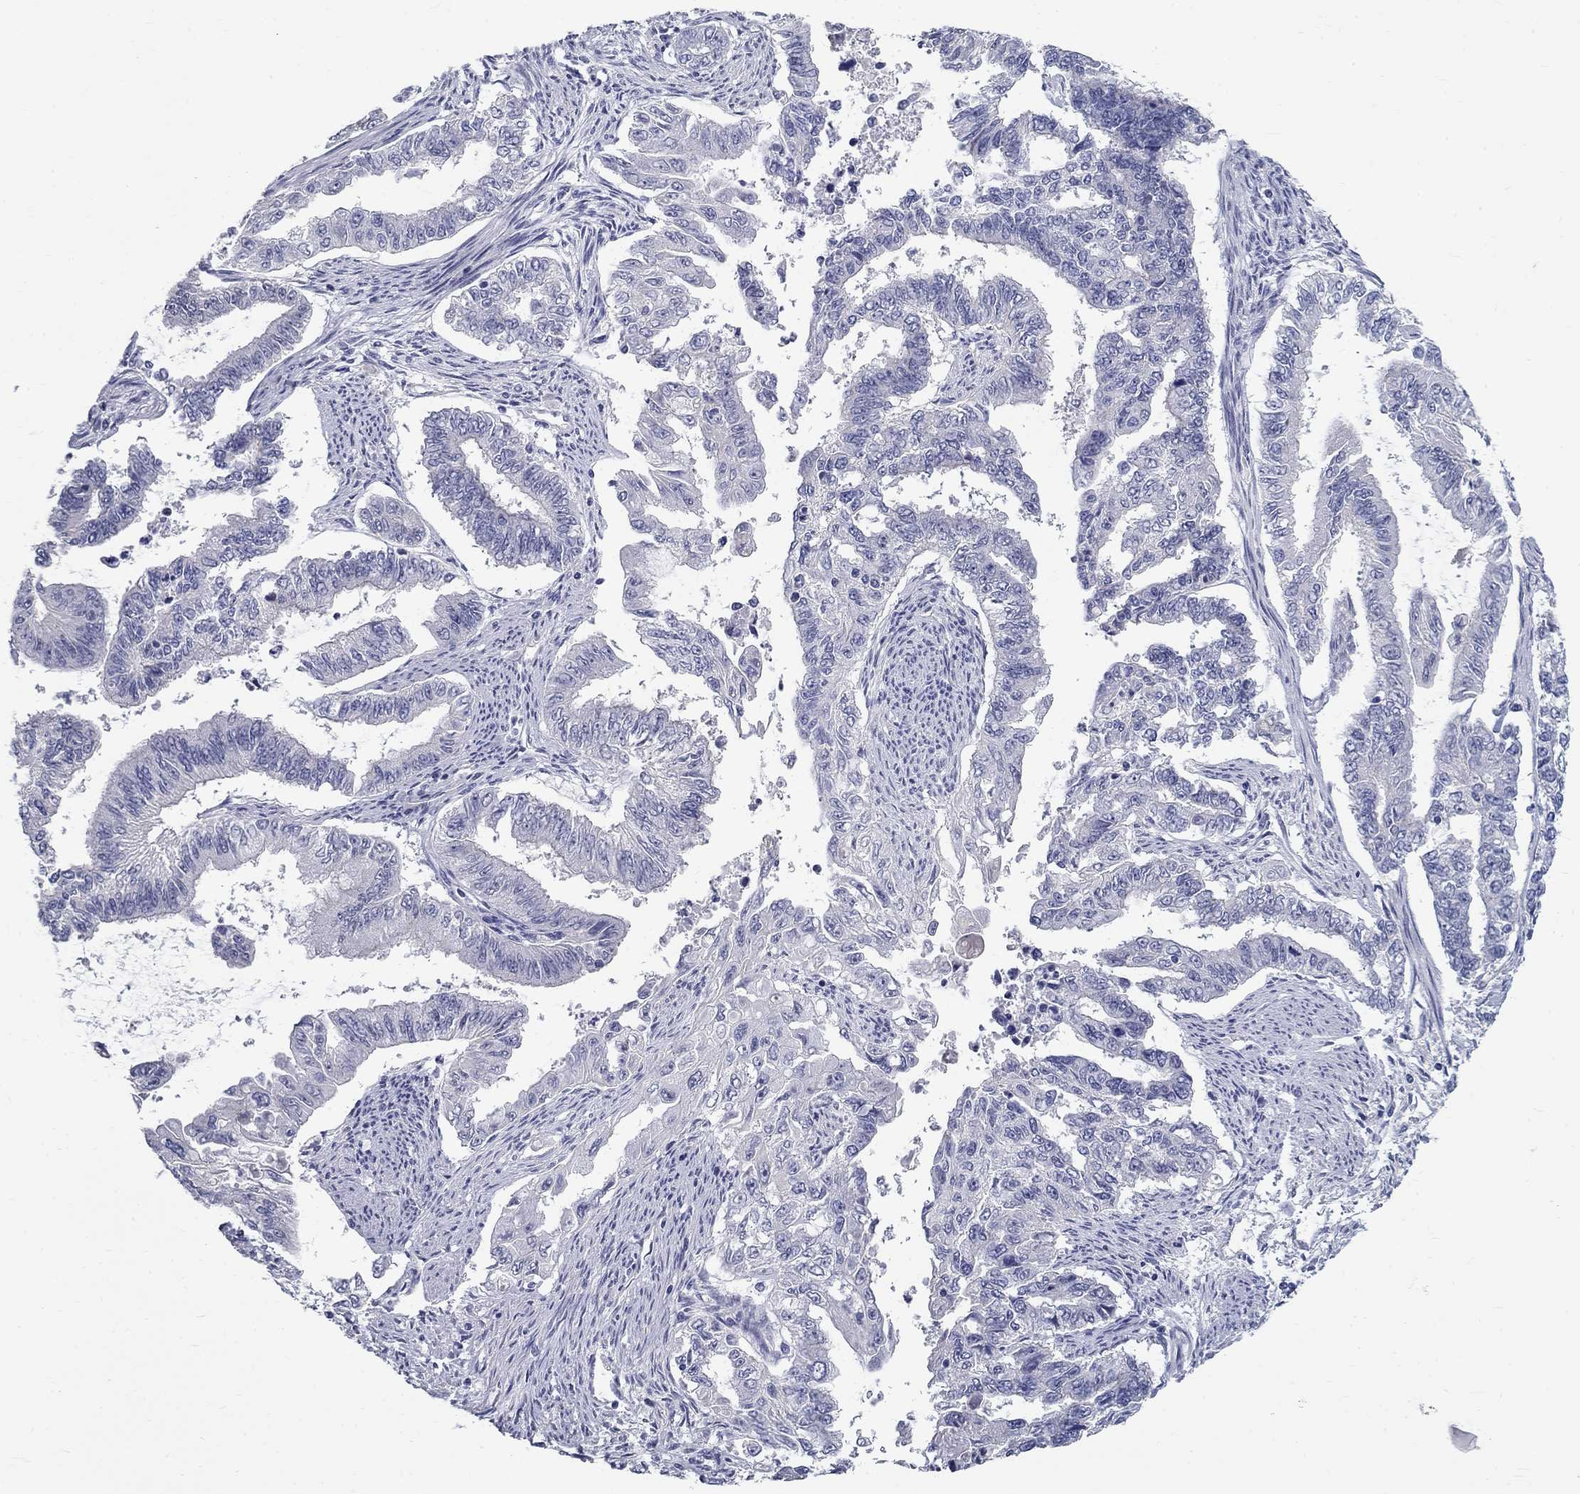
{"staining": {"intensity": "negative", "quantity": "none", "location": "none"}, "tissue": "endometrial cancer", "cell_type": "Tumor cells", "image_type": "cancer", "snomed": [{"axis": "morphology", "description": "Adenocarcinoma, NOS"}, {"axis": "topography", "description": "Uterus"}], "caption": "Immunohistochemical staining of adenocarcinoma (endometrial) demonstrates no significant expression in tumor cells.", "gene": "GUCA1A", "patient": {"sex": "female", "age": 59}}